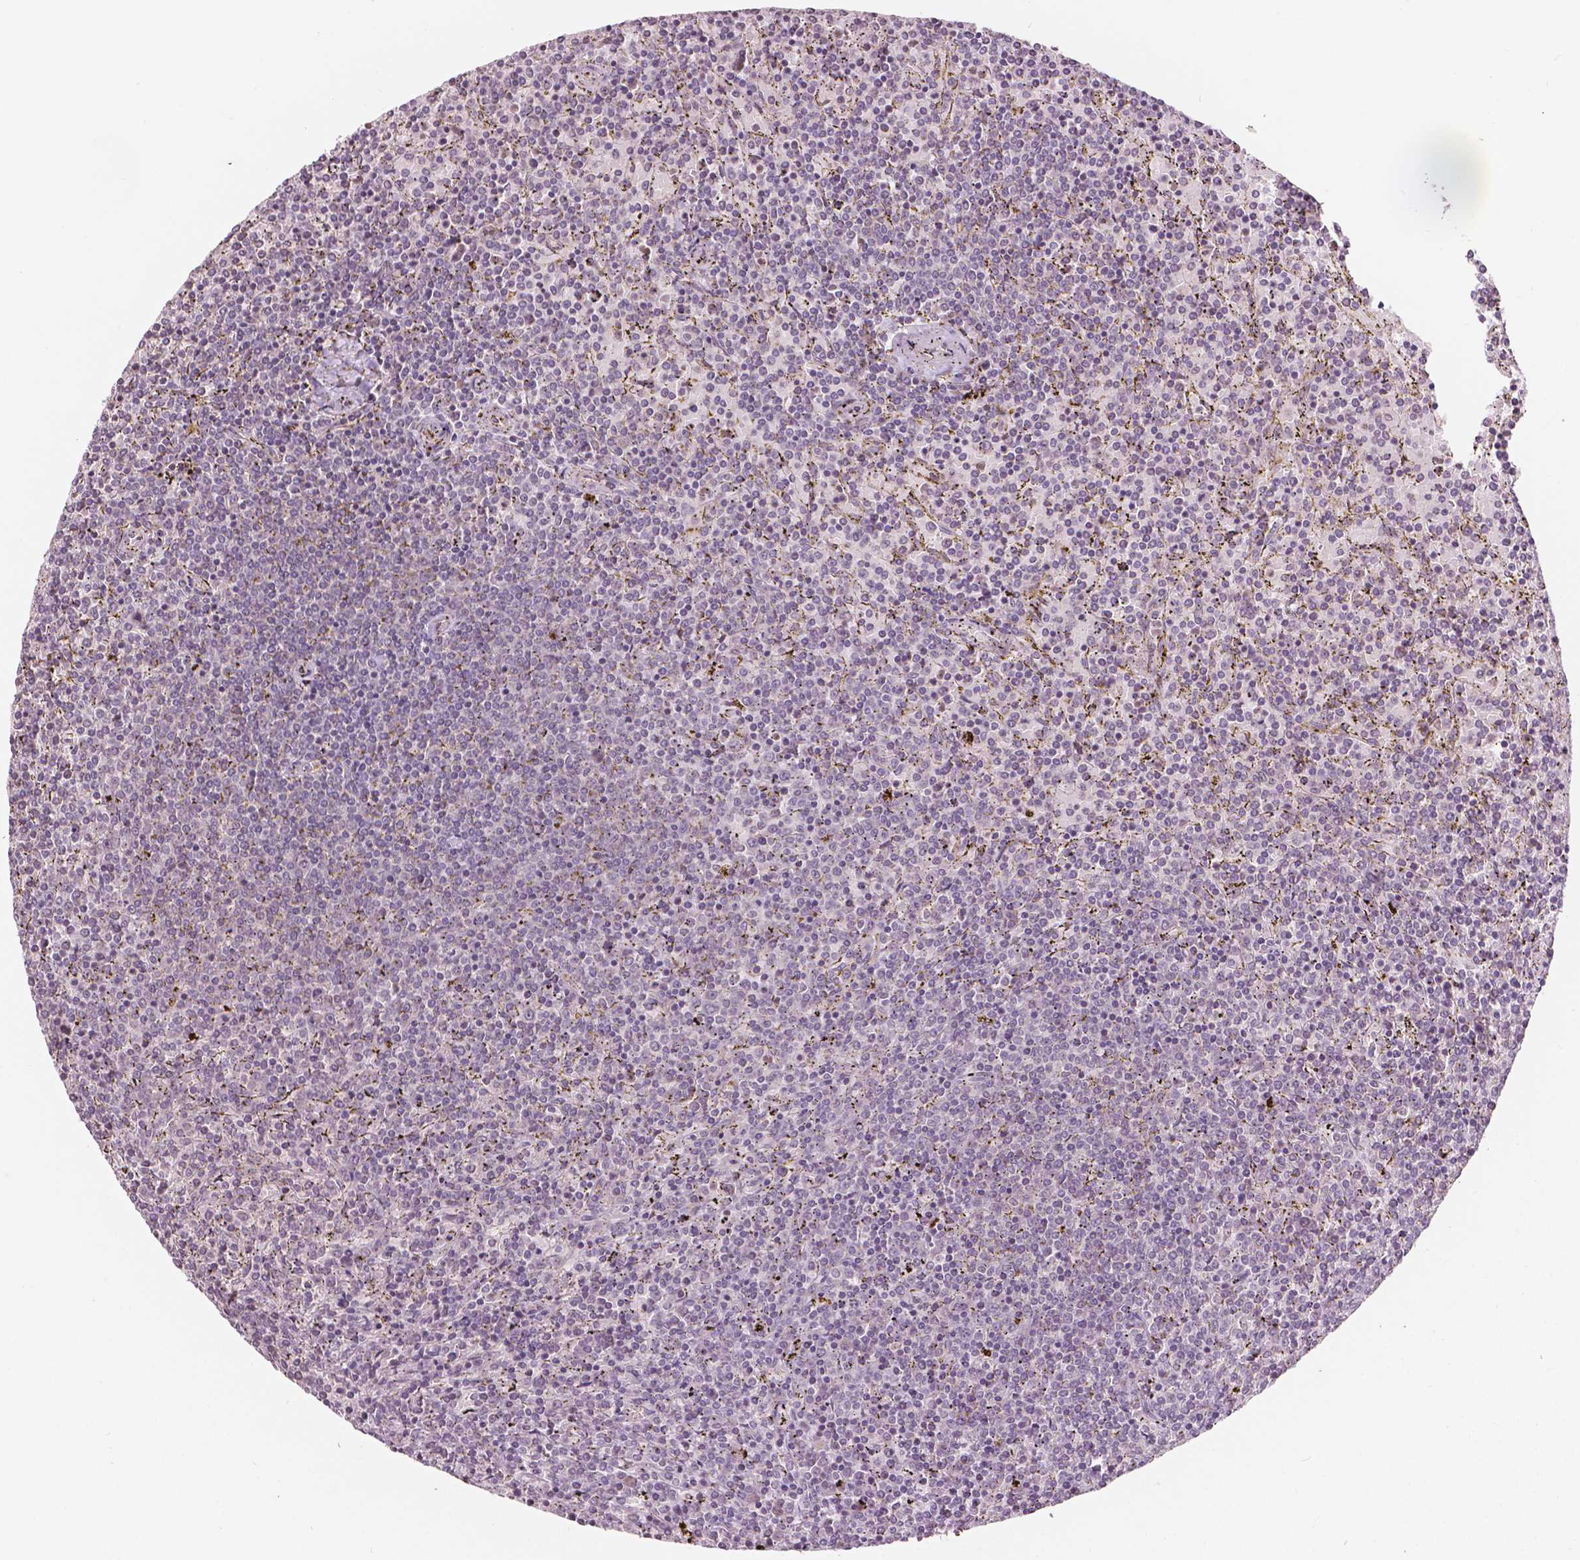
{"staining": {"intensity": "negative", "quantity": "none", "location": "none"}, "tissue": "lymphoma", "cell_type": "Tumor cells", "image_type": "cancer", "snomed": [{"axis": "morphology", "description": "Malignant lymphoma, non-Hodgkin's type, Low grade"}, {"axis": "topography", "description": "Spleen"}], "caption": "Tumor cells are negative for brown protein staining in malignant lymphoma, non-Hodgkin's type (low-grade). Brightfield microscopy of immunohistochemistry (IHC) stained with DAB (3,3'-diaminobenzidine) (brown) and hematoxylin (blue), captured at high magnification.", "gene": "NOS1AP", "patient": {"sex": "female", "age": 77}}